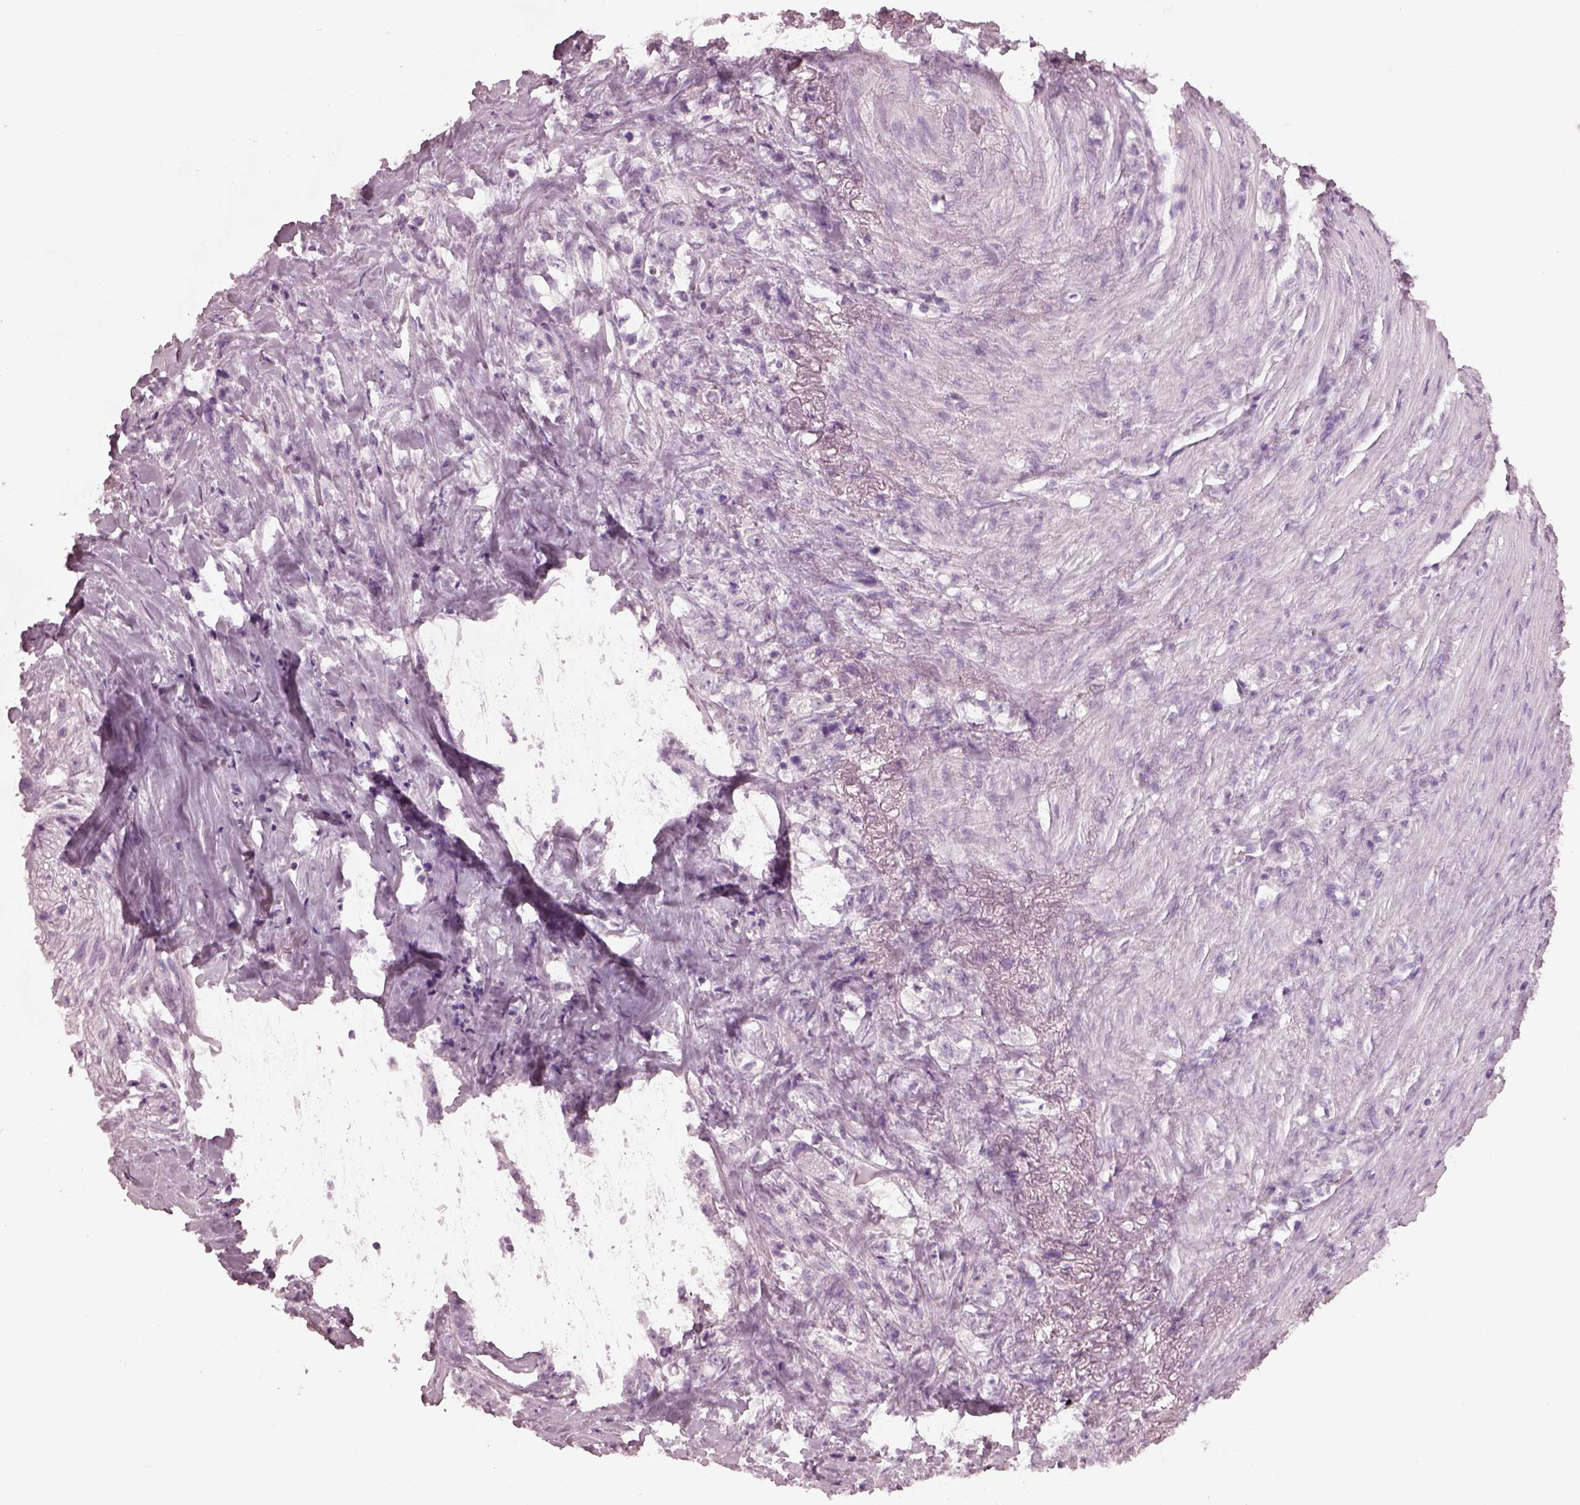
{"staining": {"intensity": "negative", "quantity": "none", "location": "none"}, "tissue": "stomach cancer", "cell_type": "Tumor cells", "image_type": "cancer", "snomed": [{"axis": "morphology", "description": "Adenocarcinoma, NOS"}, {"axis": "topography", "description": "Stomach, lower"}], "caption": "High magnification brightfield microscopy of stomach cancer stained with DAB (brown) and counterstained with hematoxylin (blue): tumor cells show no significant positivity.", "gene": "PDC", "patient": {"sex": "male", "age": 88}}